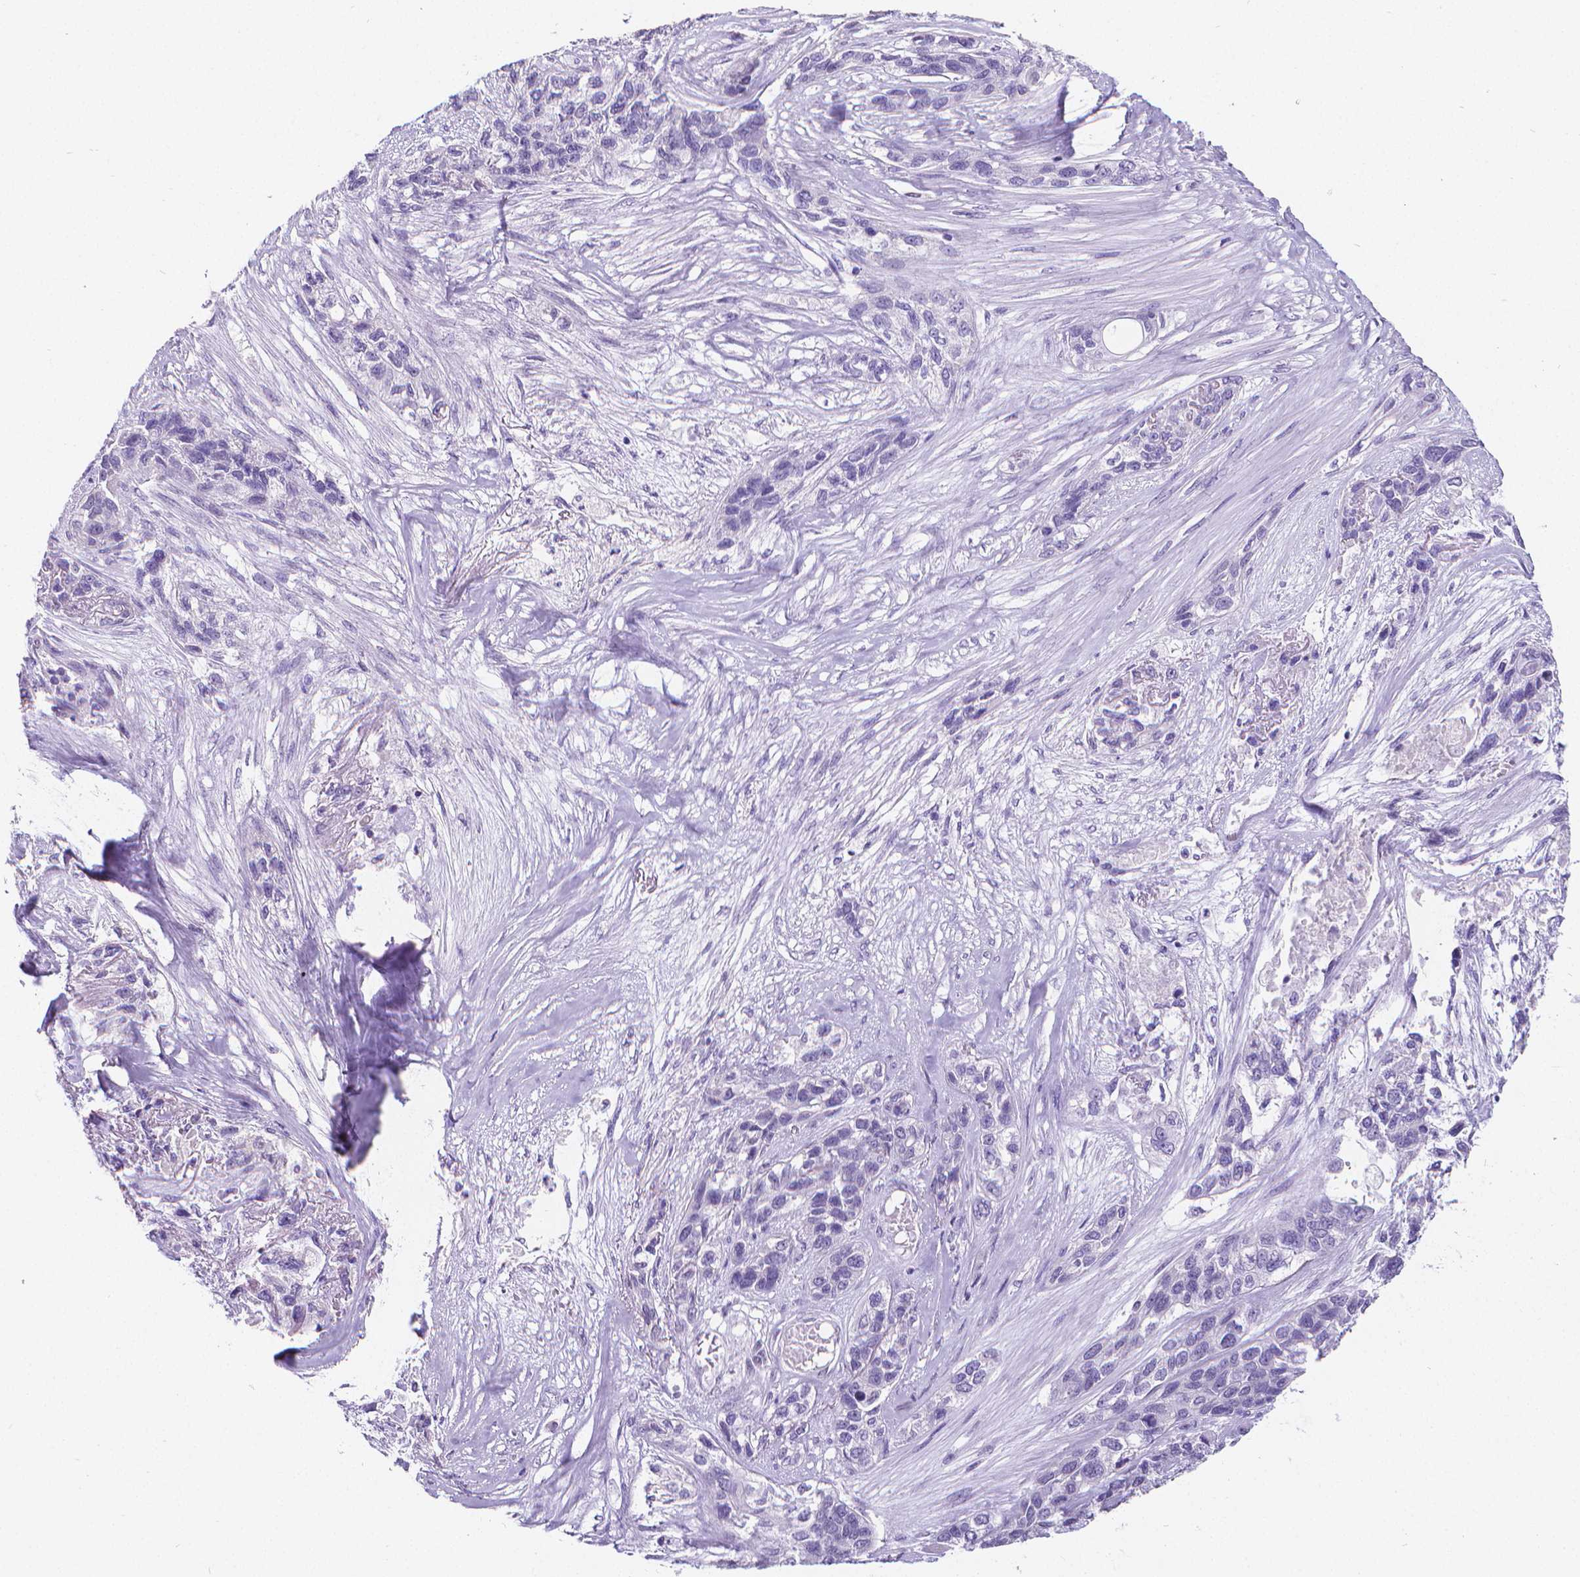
{"staining": {"intensity": "negative", "quantity": "none", "location": "none"}, "tissue": "lung cancer", "cell_type": "Tumor cells", "image_type": "cancer", "snomed": [{"axis": "morphology", "description": "Squamous cell carcinoma, NOS"}, {"axis": "topography", "description": "Lung"}], "caption": "The micrograph demonstrates no significant staining in tumor cells of lung squamous cell carcinoma. (Stains: DAB (3,3'-diaminobenzidine) IHC with hematoxylin counter stain, Microscopy: brightfield microscopy at high magnification).", "gene": "MEF2C", "patient": {"sex": "female", "age": 70}}